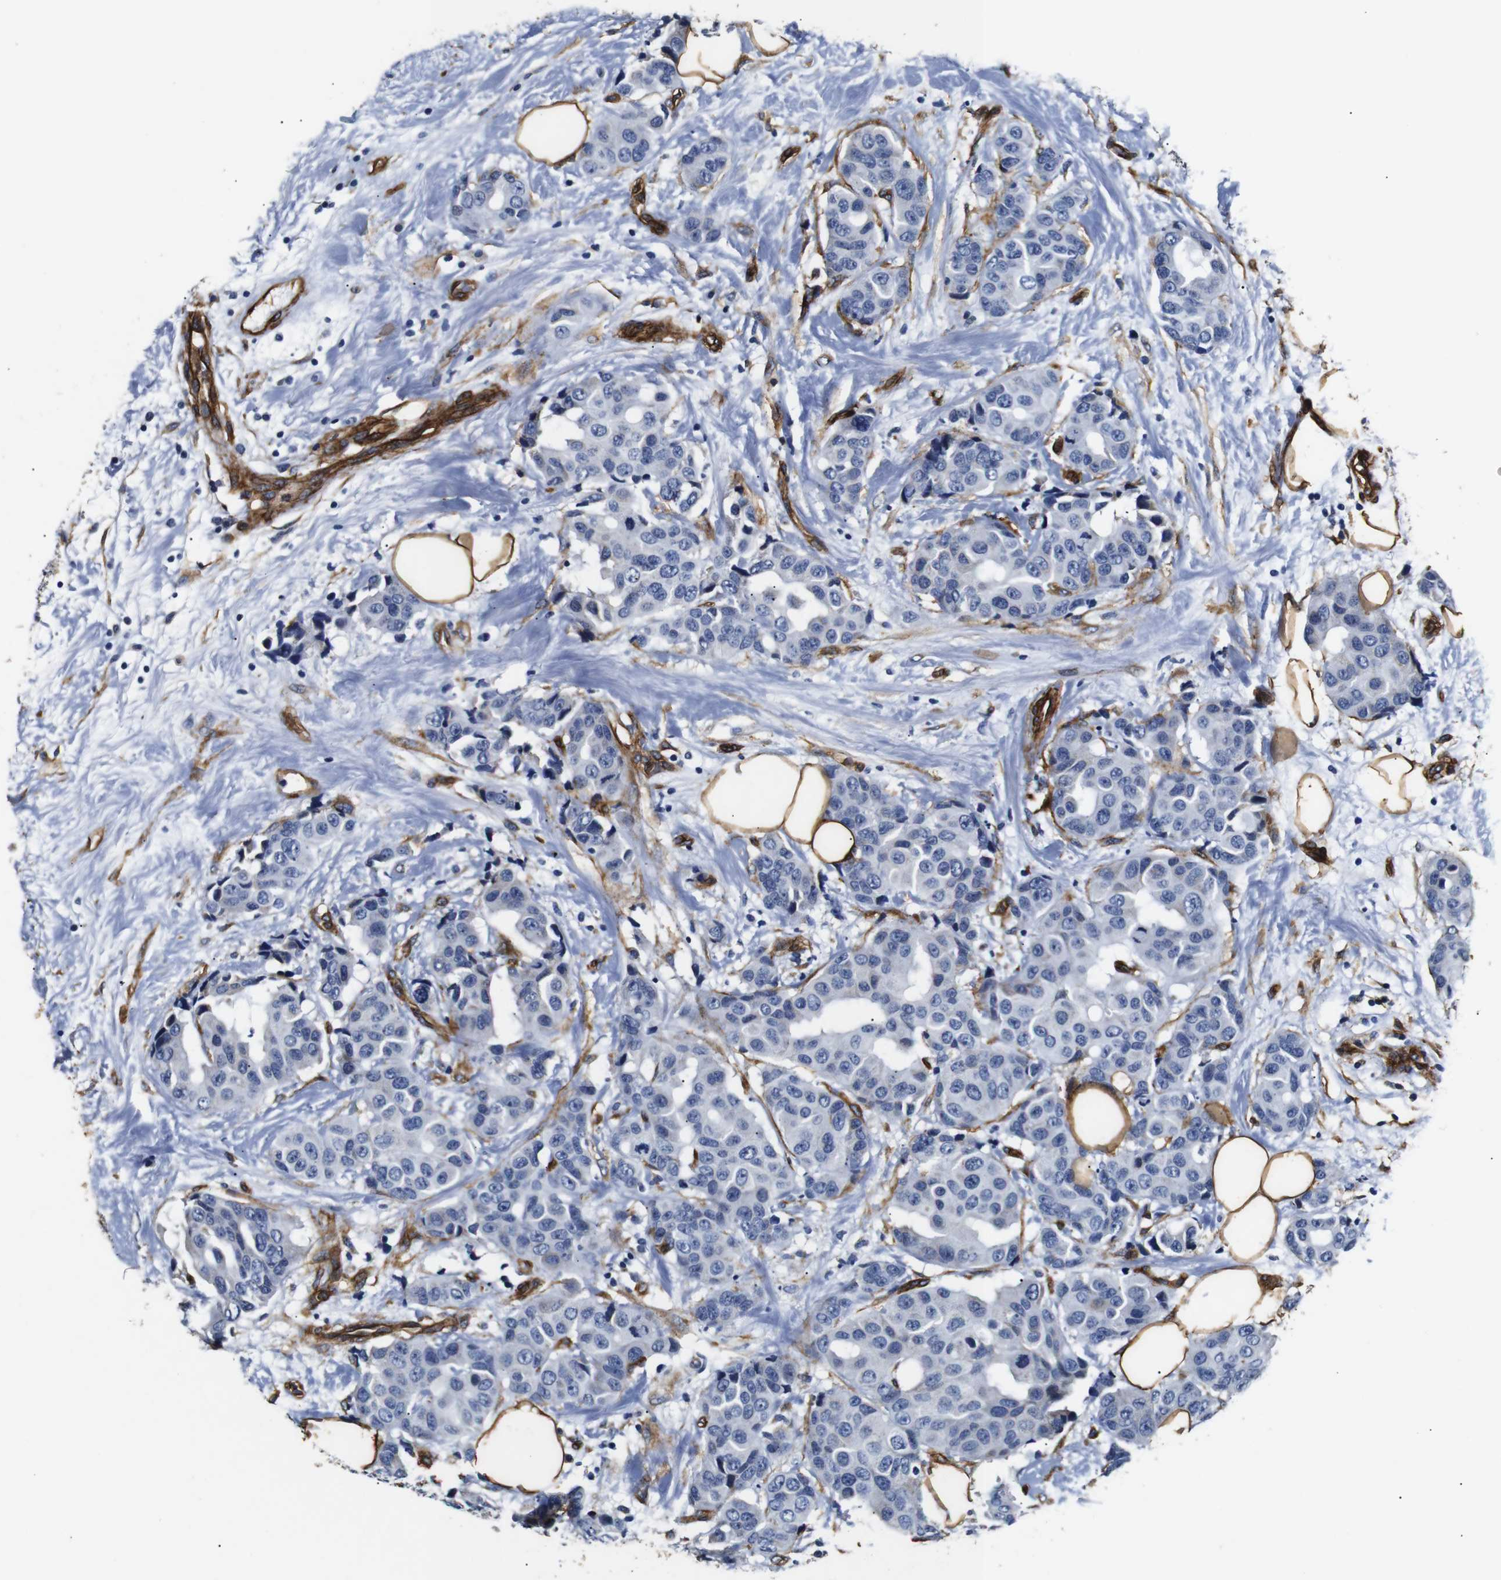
{"staining": {"intensity": "negative", "quantity": "none", "location": "none"}, "tissue": "breast cancer", "cell_type": "Tumor cells", "image_type": "cancer", "snomed": [{"axis": "morphology", "description": "Normal tissue, NOS"}, {"axis": "morphology", "description": "Duct carcinoma"}, {"axis": "topography", "description": "Breast"}], "caption": "IHC of breast cancer displays no positivity in tumor cells.", "gene": "CAV2", "patient": {"sex": "female", "age": 39}}